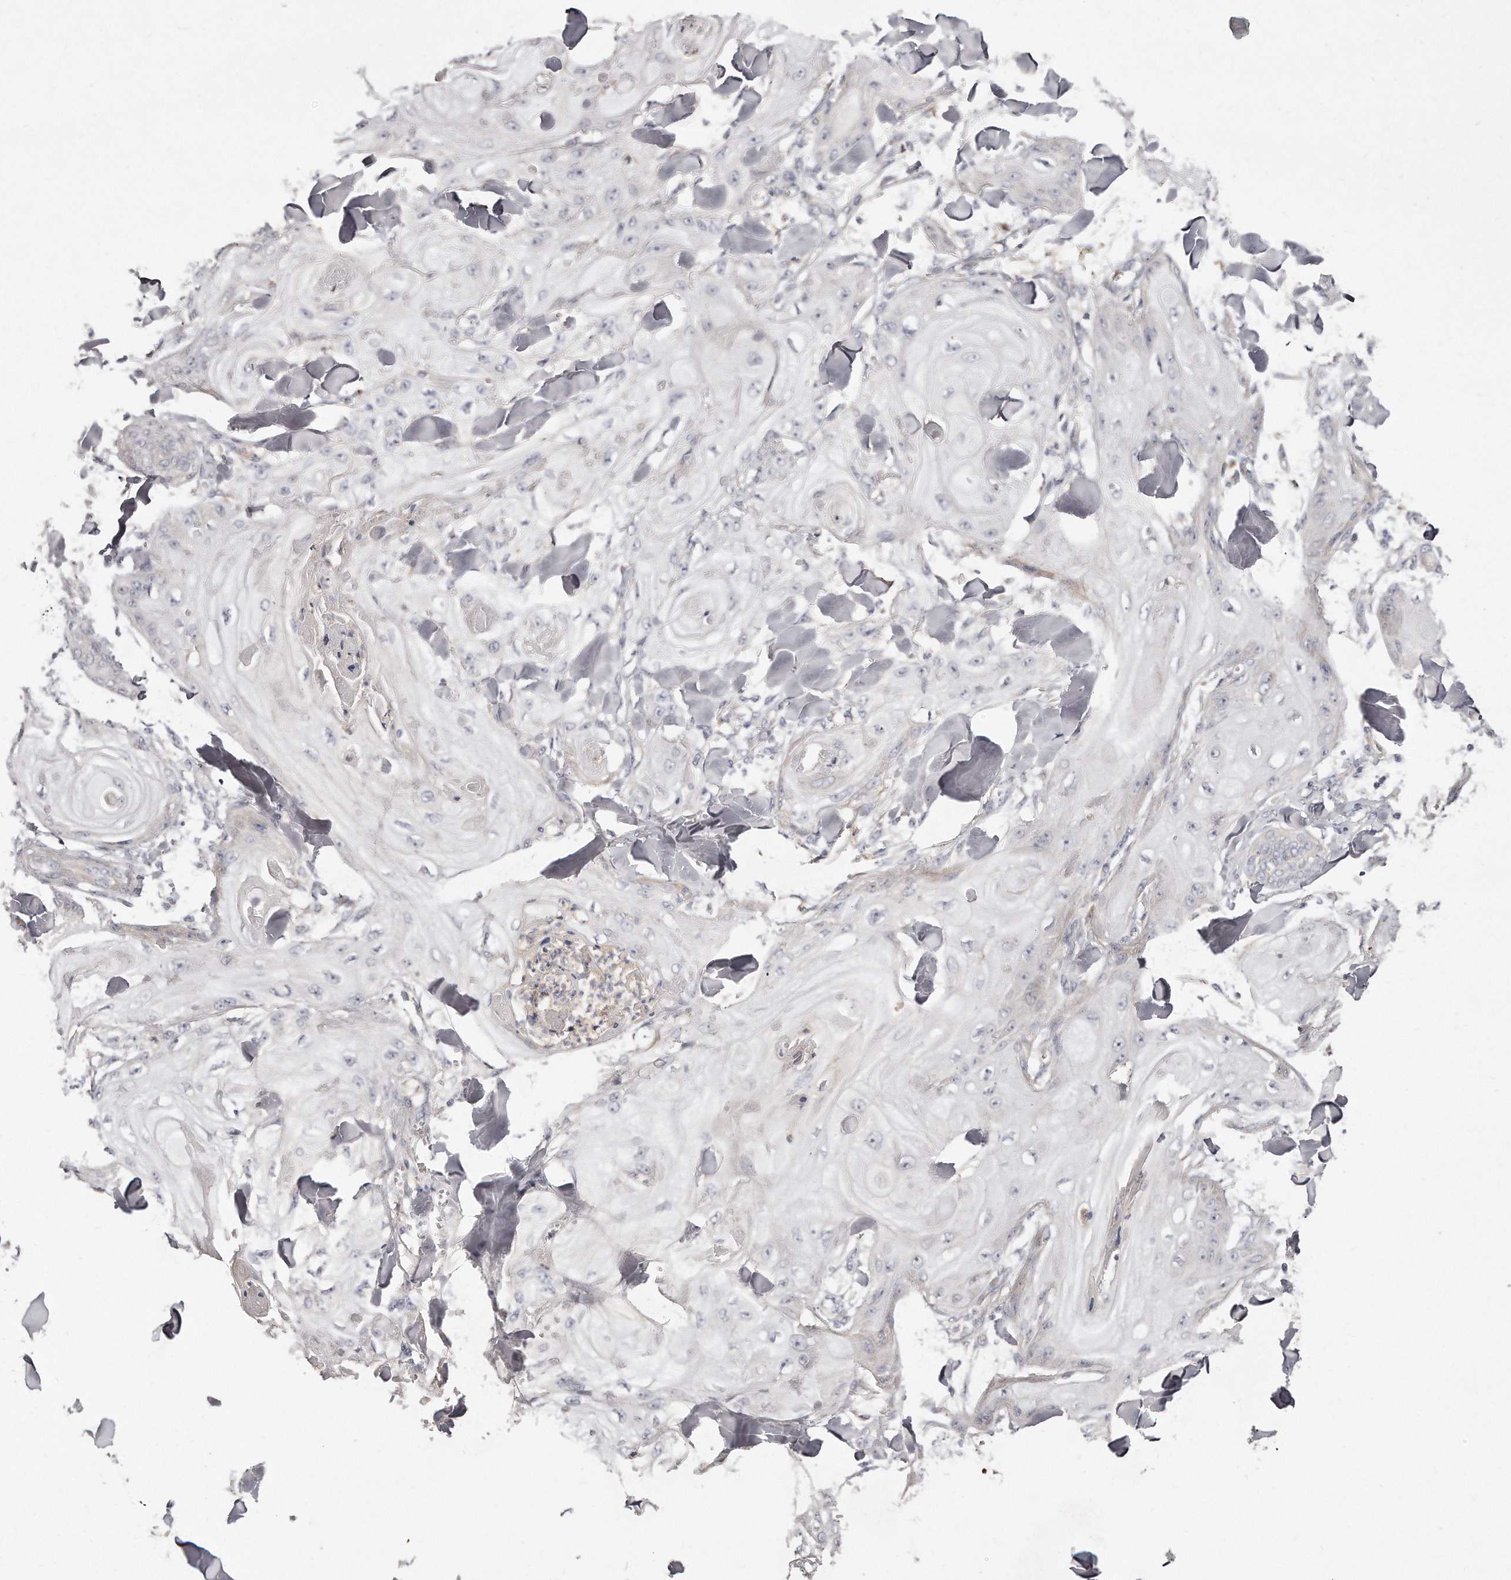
{"staining": {"intensity": "negative", "quantity": "none", "location": "none"}, "tissue": "skin cancer", "cell_type": "Tumor cells", "image_type": "cancer", "snomed": [{"axis": "morphology", "description": "Squamous cell carcinoma, NOS"}, {"axis": "topography", "description": "Skin"}], "caption": "Skin squamous cell carcinoma stained for a protein using immunohistochemistry (IHC) demonstrates no positivity tumor cells.", "gene": "TTLL4", "patient": {"sex": "male", "age": 74}}